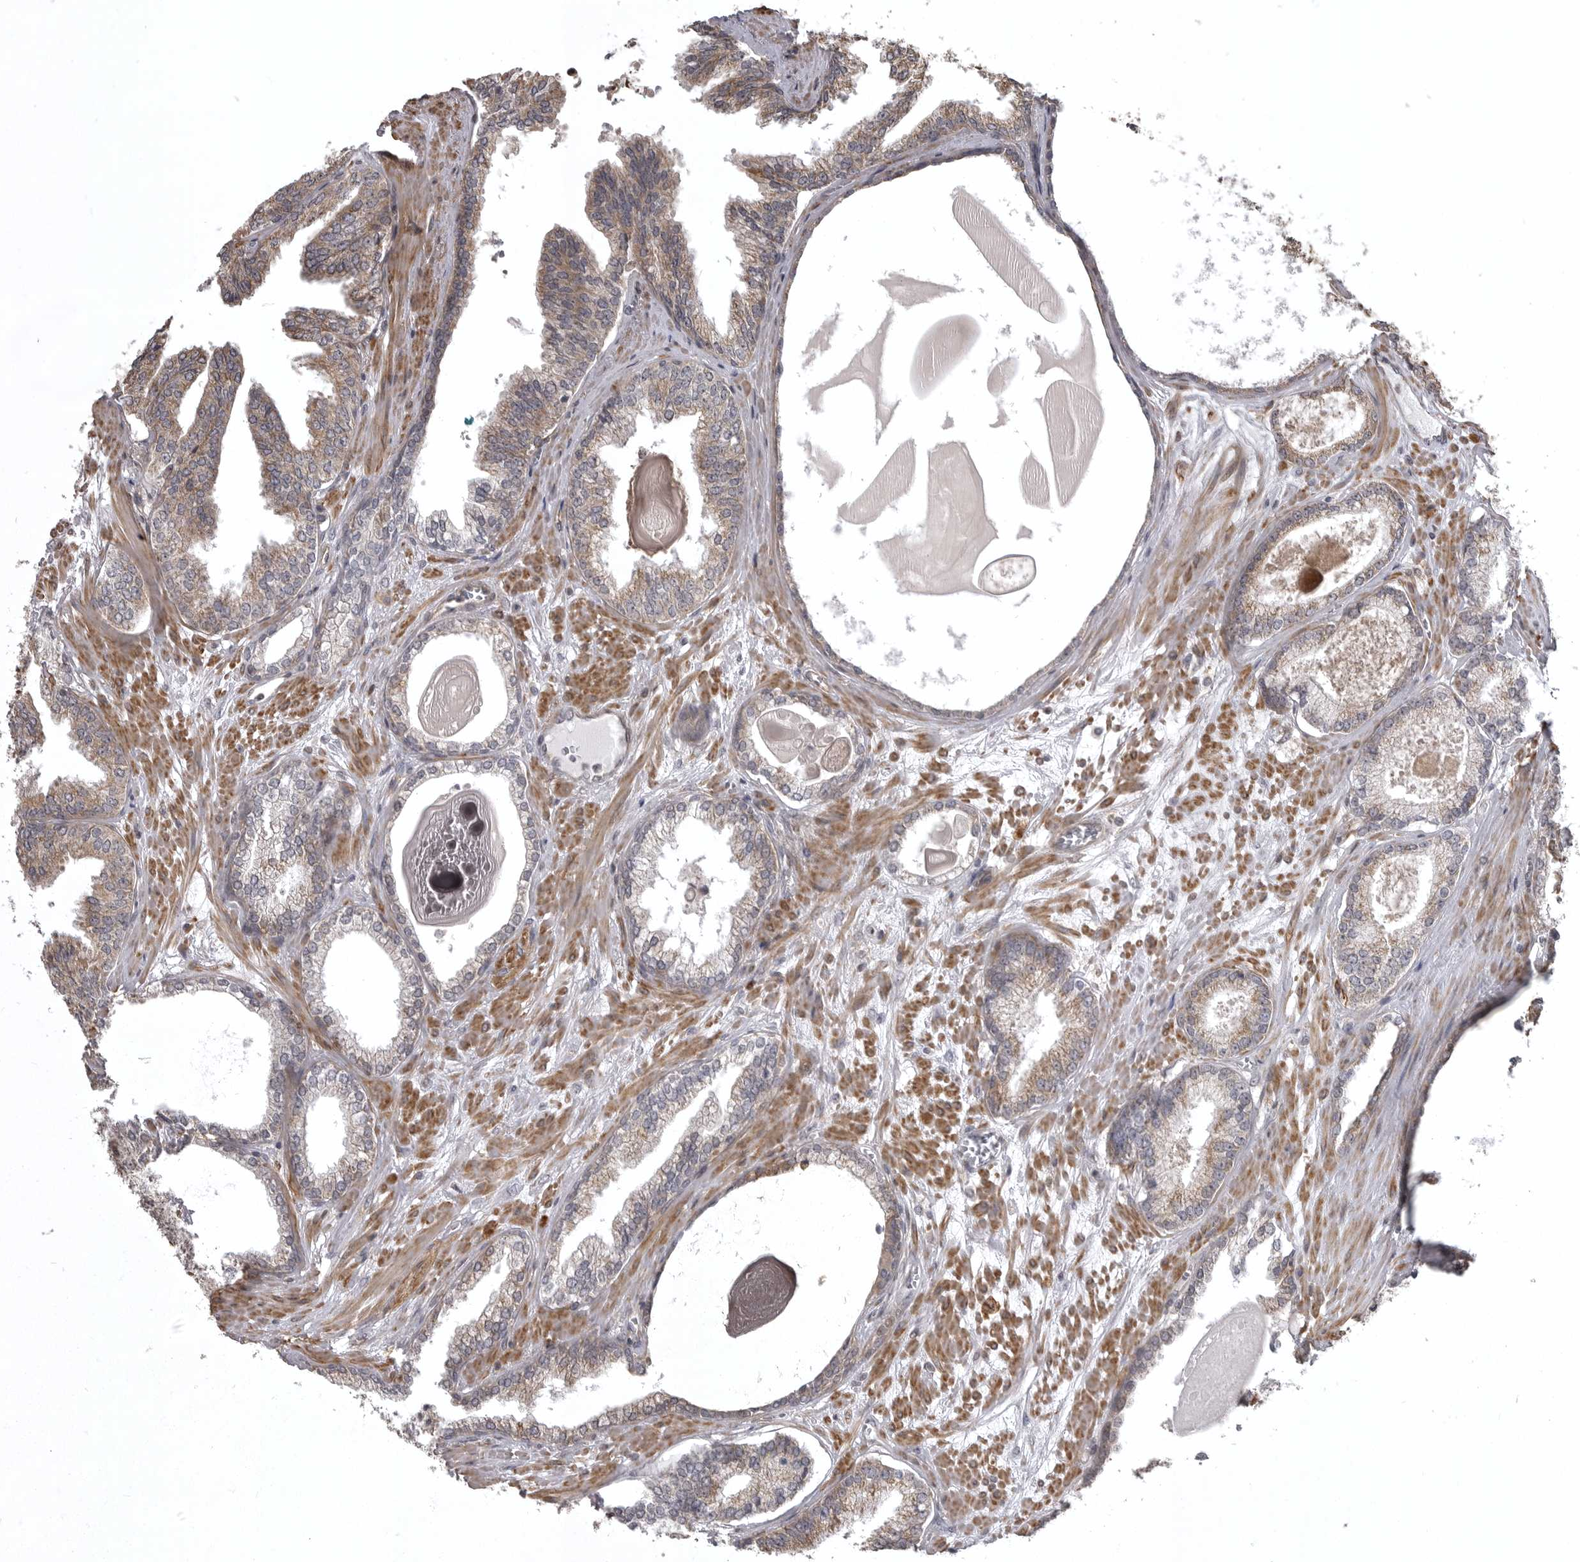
{"staining": {"intensity": "weak", "quantity": ">75%", "location": "cytoplasmic/membranous"}, "tissue": "prostate cancer", "cell_type": "Tumor cells", "image_type": "cancer", "snomed": [{"axis": "morphology", "description": "Adenocarcinoma, Low grade"}, {"axis": "topography", "description": "Prostate"}], "caption": "Immunohistochemical staining of prostate cancer demonstrates weak cytoplasmic/membranous protein positivity in about >75% of tumor cells.", "gene": "ZNRF1", "patient": {"sex": "male", "age": 70}}